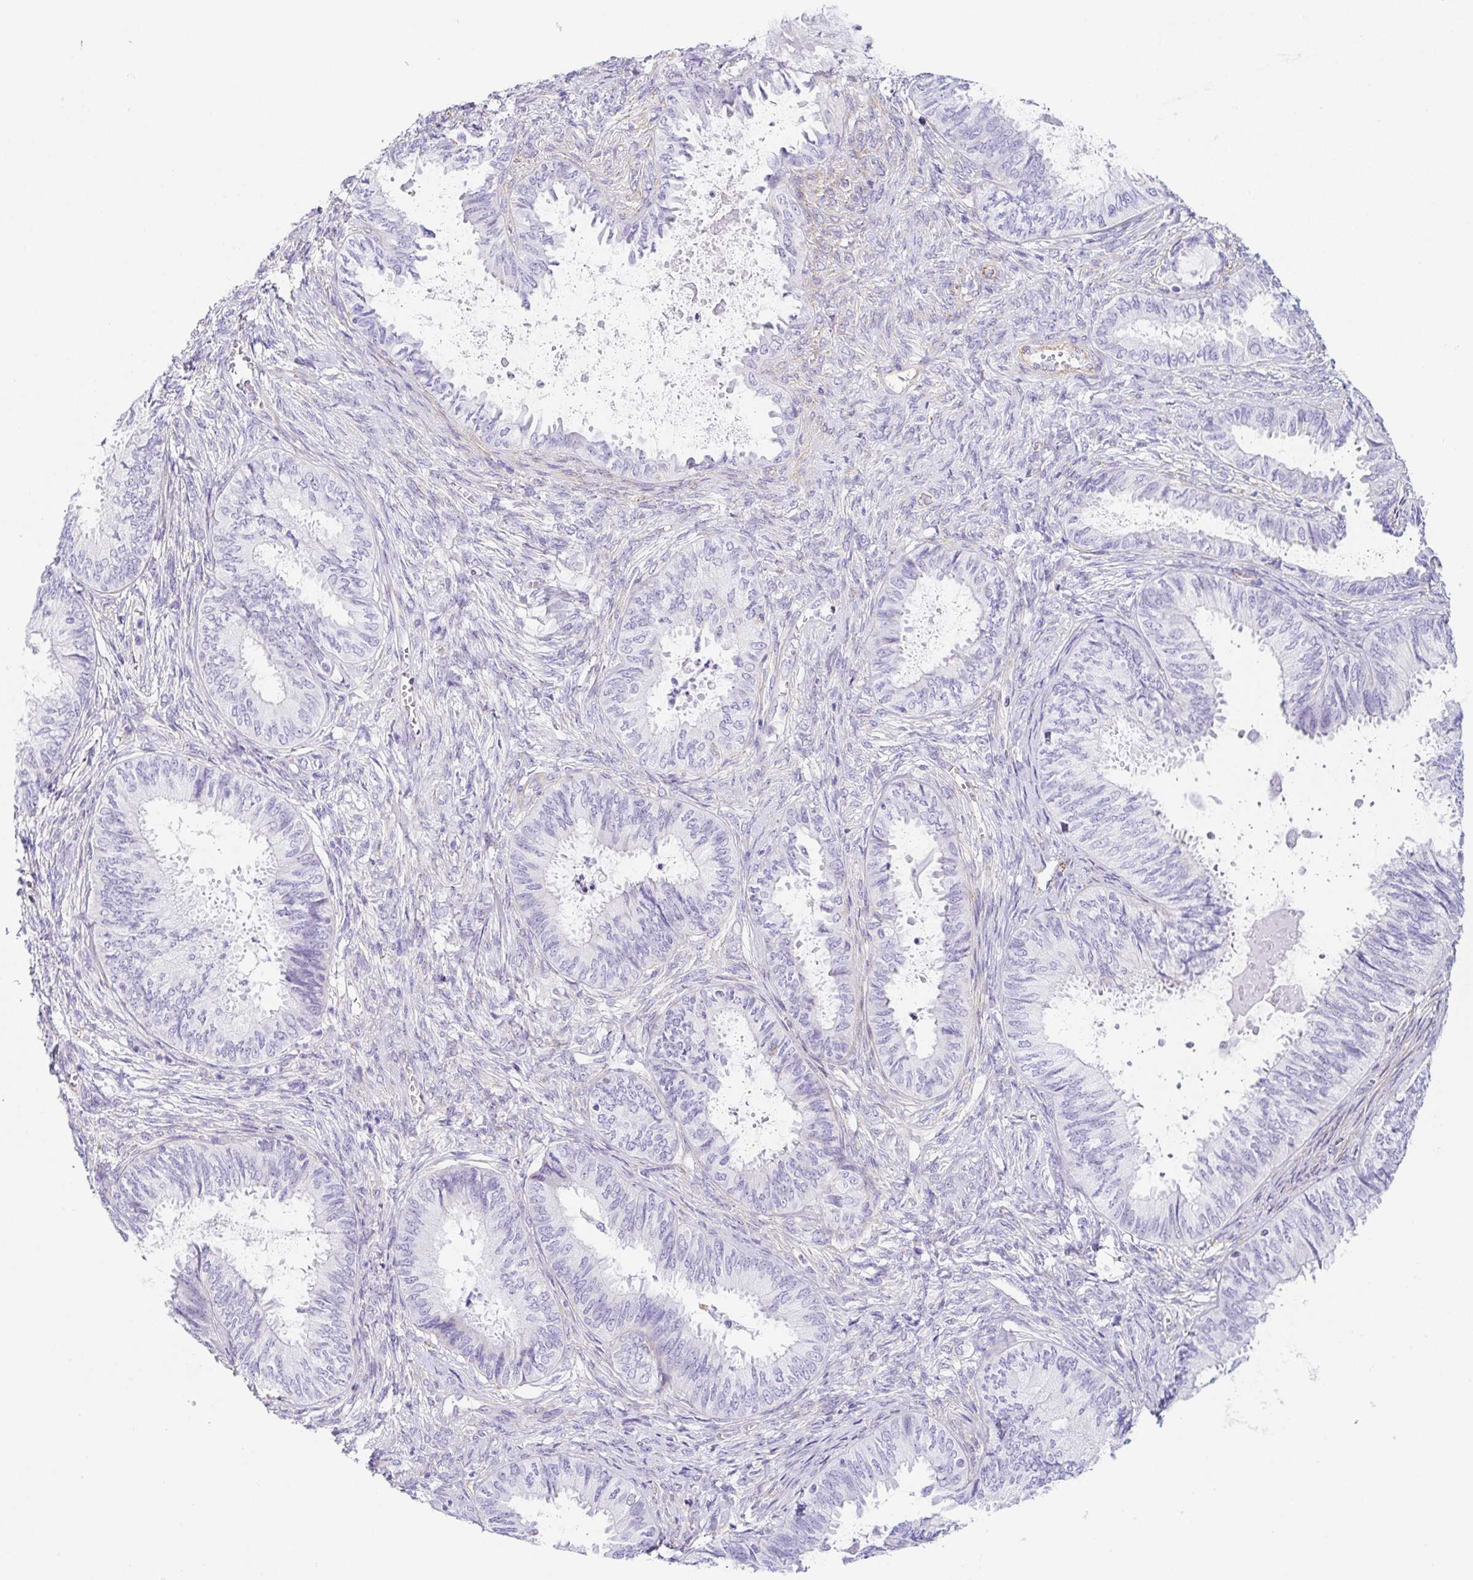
{"staining": {"intensity": "negative", "quantity": "none", "location": "none"}, "tissue": "ovarian cancer", "cell_type": "Tumor cells", "image_type": "cancer", "snomed": [{"axis": "morphology", "description": "Carcinoma, endometroid"}, {"axis": "topography", "description": "Ovary"}], "caption": "High magnification brightfield microscopy of endometroid carcinoma (ovarian) stained with DAB (brown) and counterstained with hematoxylin (blue): tumor cells show no significant expression.", "gene": "DKK4", "patient": {"sex": "female", "age": 70}}